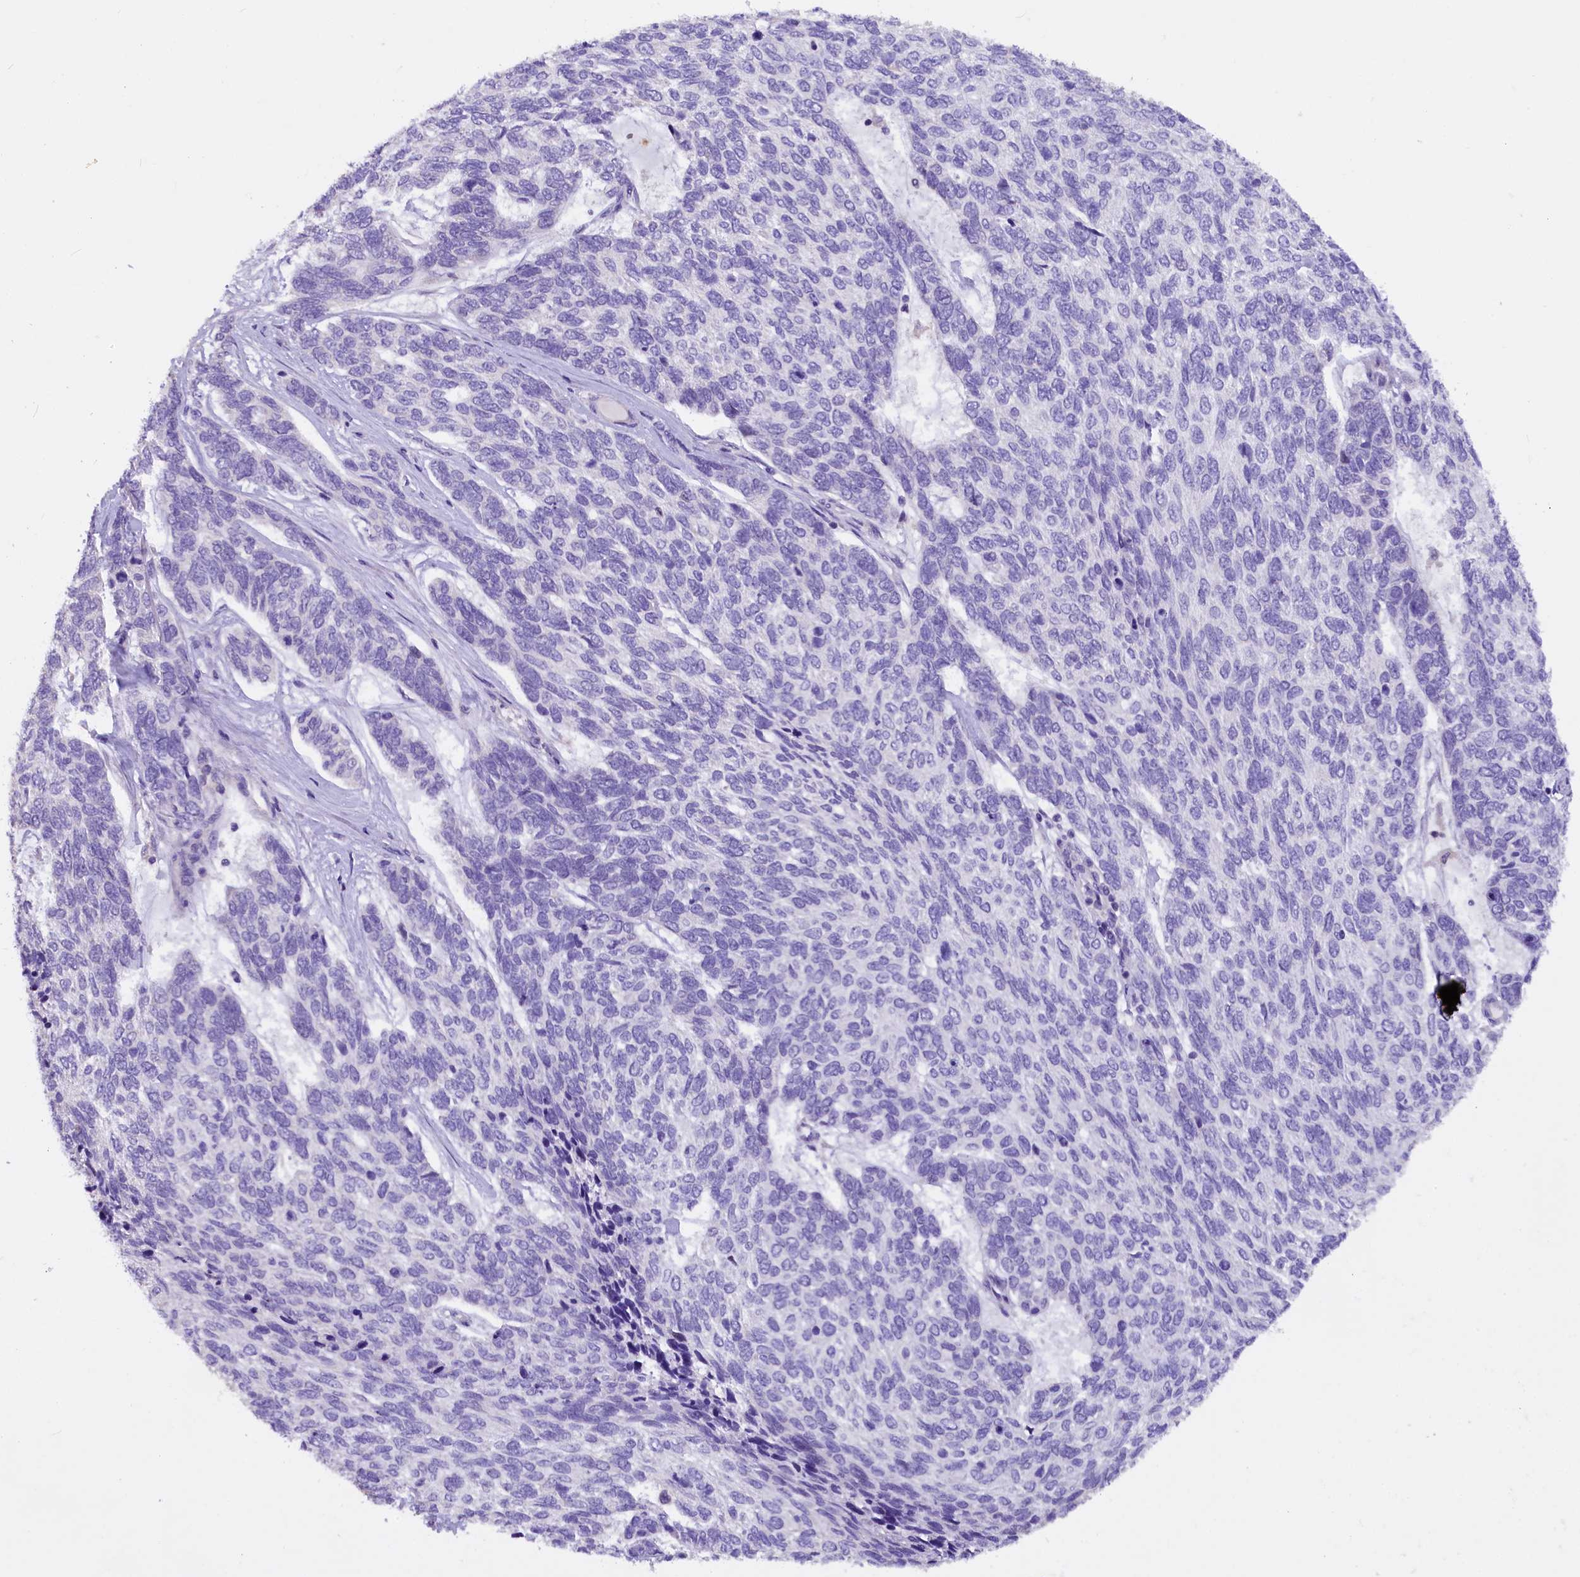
{"staining": {"intensity": "negative", "quantity": "none", "location": "none"}, "tissue": "skin cancer", "cell_type": "Tumor cells", "image_type": "cancer", "snomed": [{"axis": "morphology", "description": "Basal cell carcinoma"}, {"axis": "topography", "description": "Skin"}], "caption": "This is an immunohistochemistry (IHC) micrograph of basal cell carcinoma (skin). There is no positivity in tumor cells.", "gene": "AP3B2", "patient": {"sex": "female", "age": 65}}